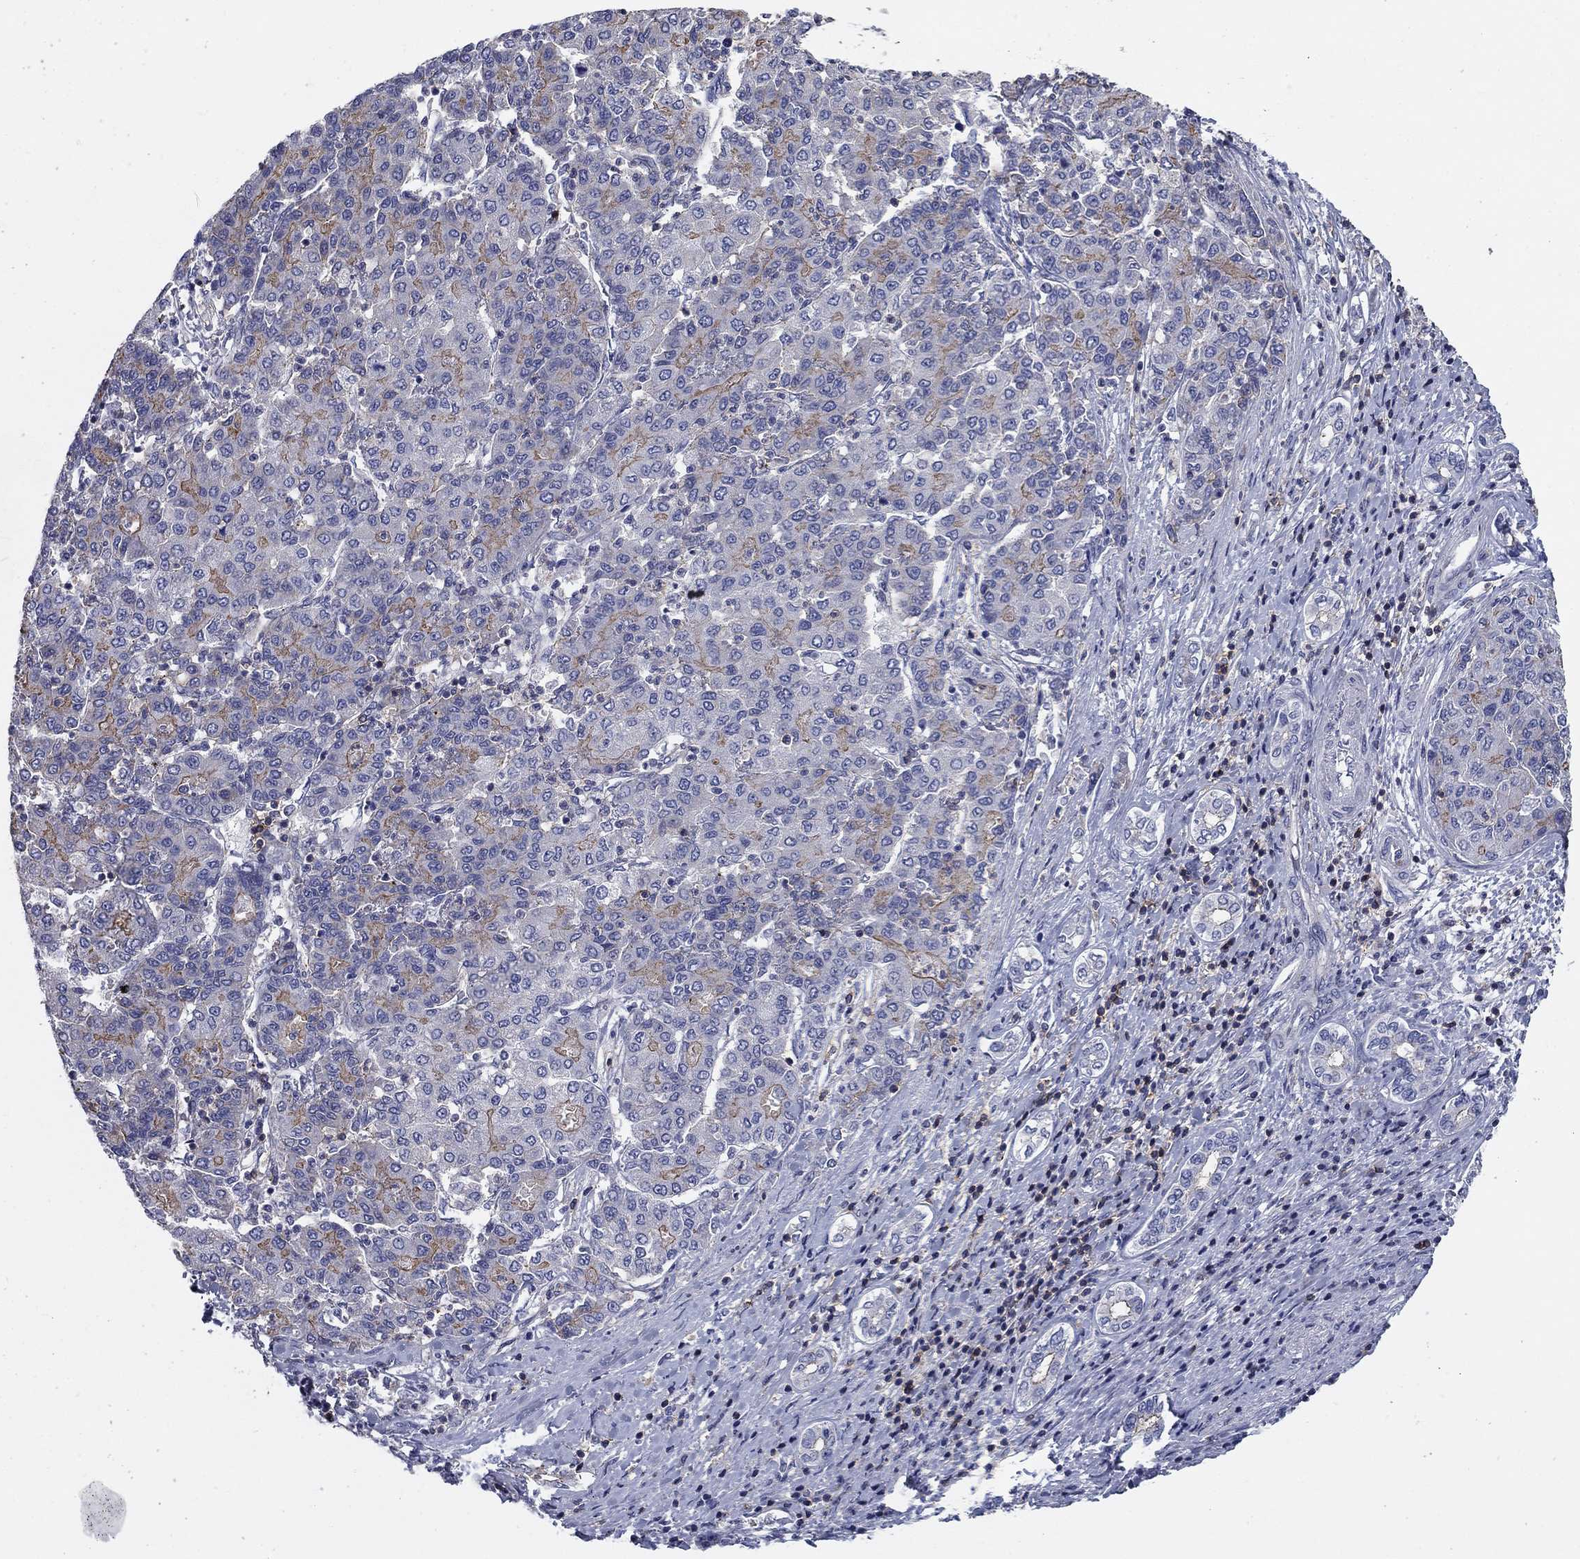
{"staining": {"intensity": "moderate", "quantity": "25%-75%", "location": "cytoplasmic/membranous"}, "tissue": "liver cancer", "cell_type": "Tumor cells", "image_type": "cancer", "snomed": [{"axis": "morphology", "description": "Carcinoma, Hepatocellular, NOS"}, {"axis": "topography", "description": "Liver"}], "caption": "Protein analysis of liver cancer tissue reveals moderate cytoplasmic/membranous positivity in approximately 25%-75% of tumor cells.", "gene": "SIT1", "patient": {"sex": "male", "age": 65}}